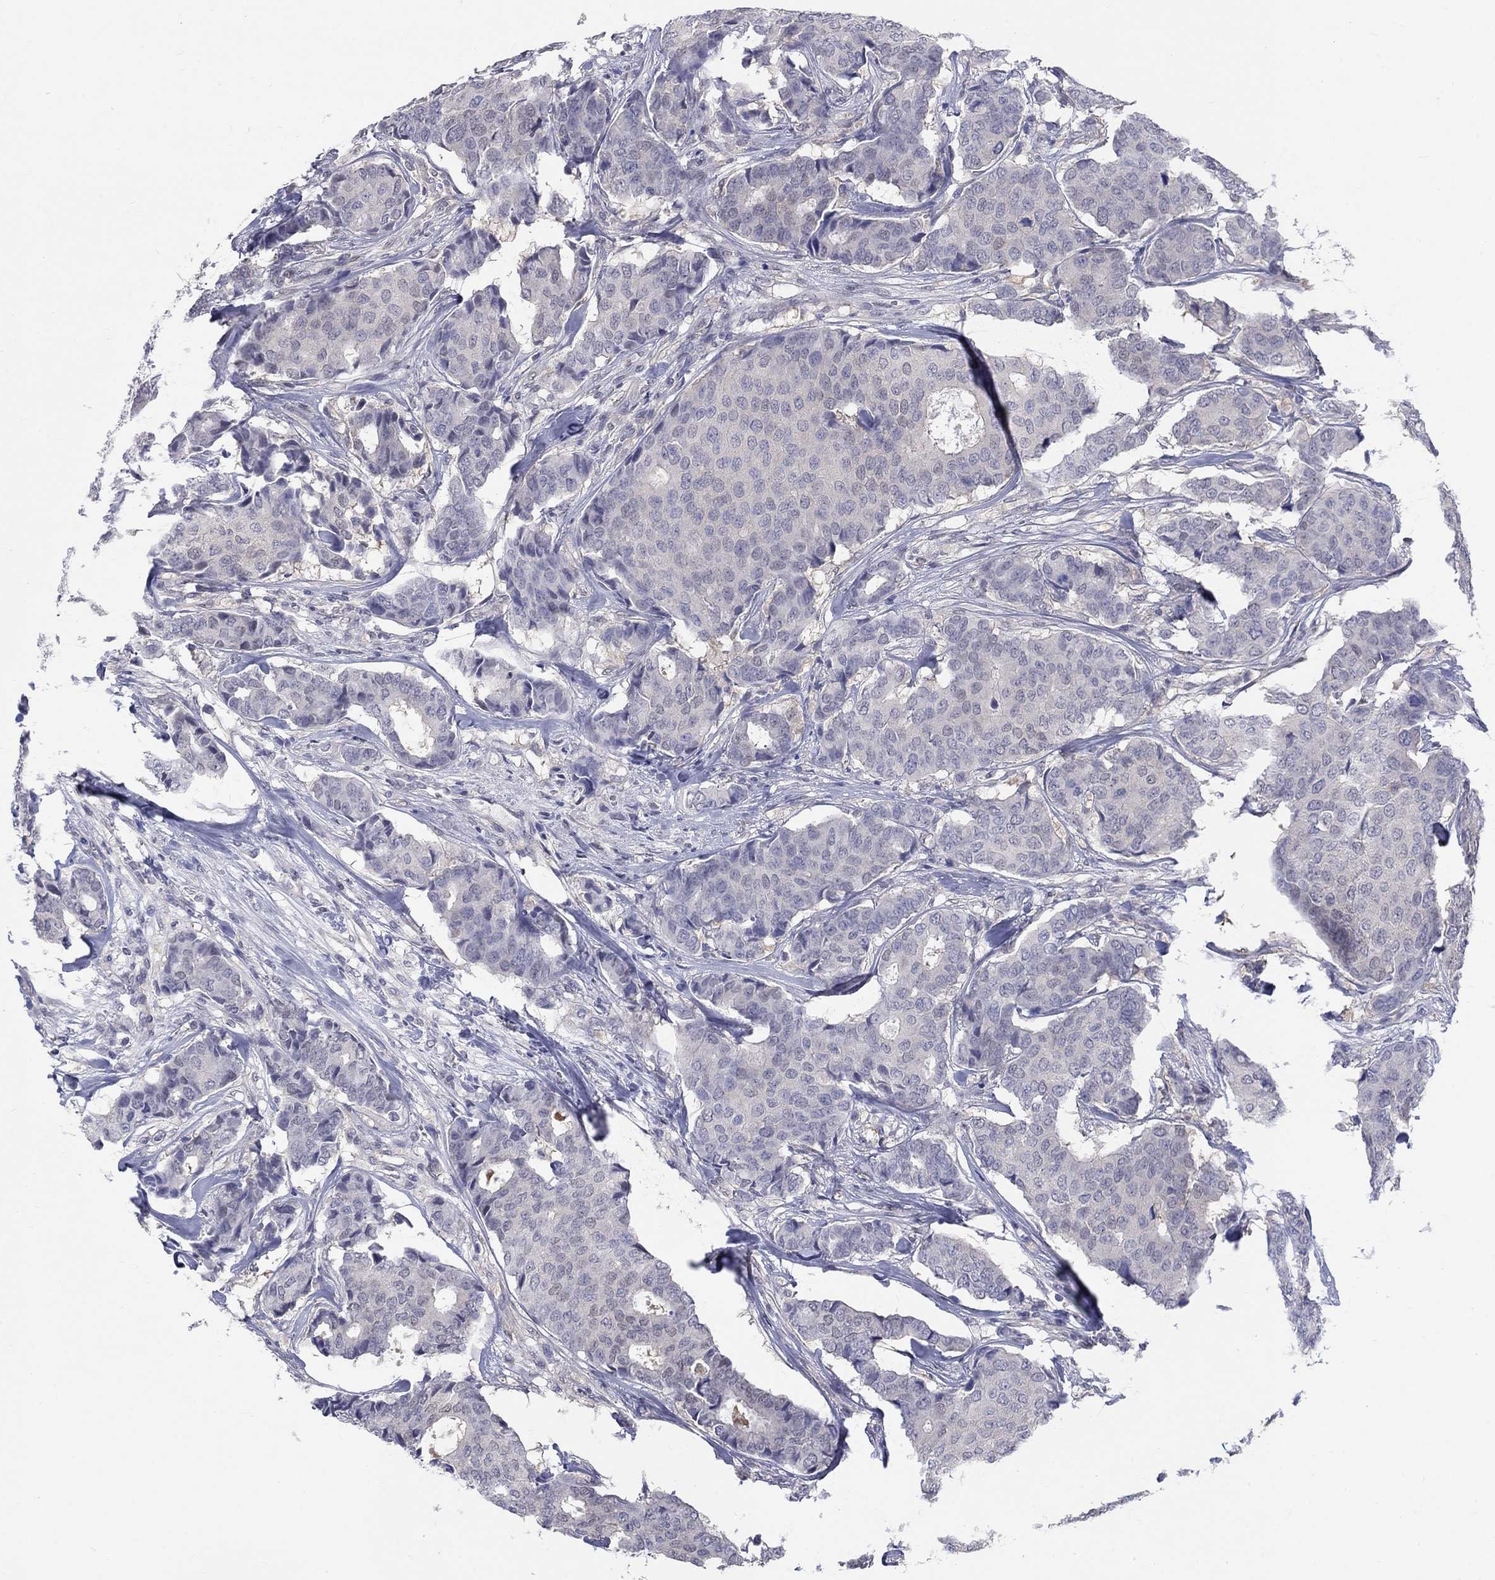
{"staining": {"intensity": "negative", "quantity": "none", "location": "none"}, "tissue": "breast cancer", "cell_type": "Tumor cells", "image_type": "cancer", "snomed": [{"axis": "morphology", "description": "Duct carcinoma"}, {"axis": "topography", "description": "Breast"}], "caption": "The histopathology image displays no staining of tumor cells in breast cancer.", "gene": "EGFLAM", "patient": {"sex": "female", "age": 75}}